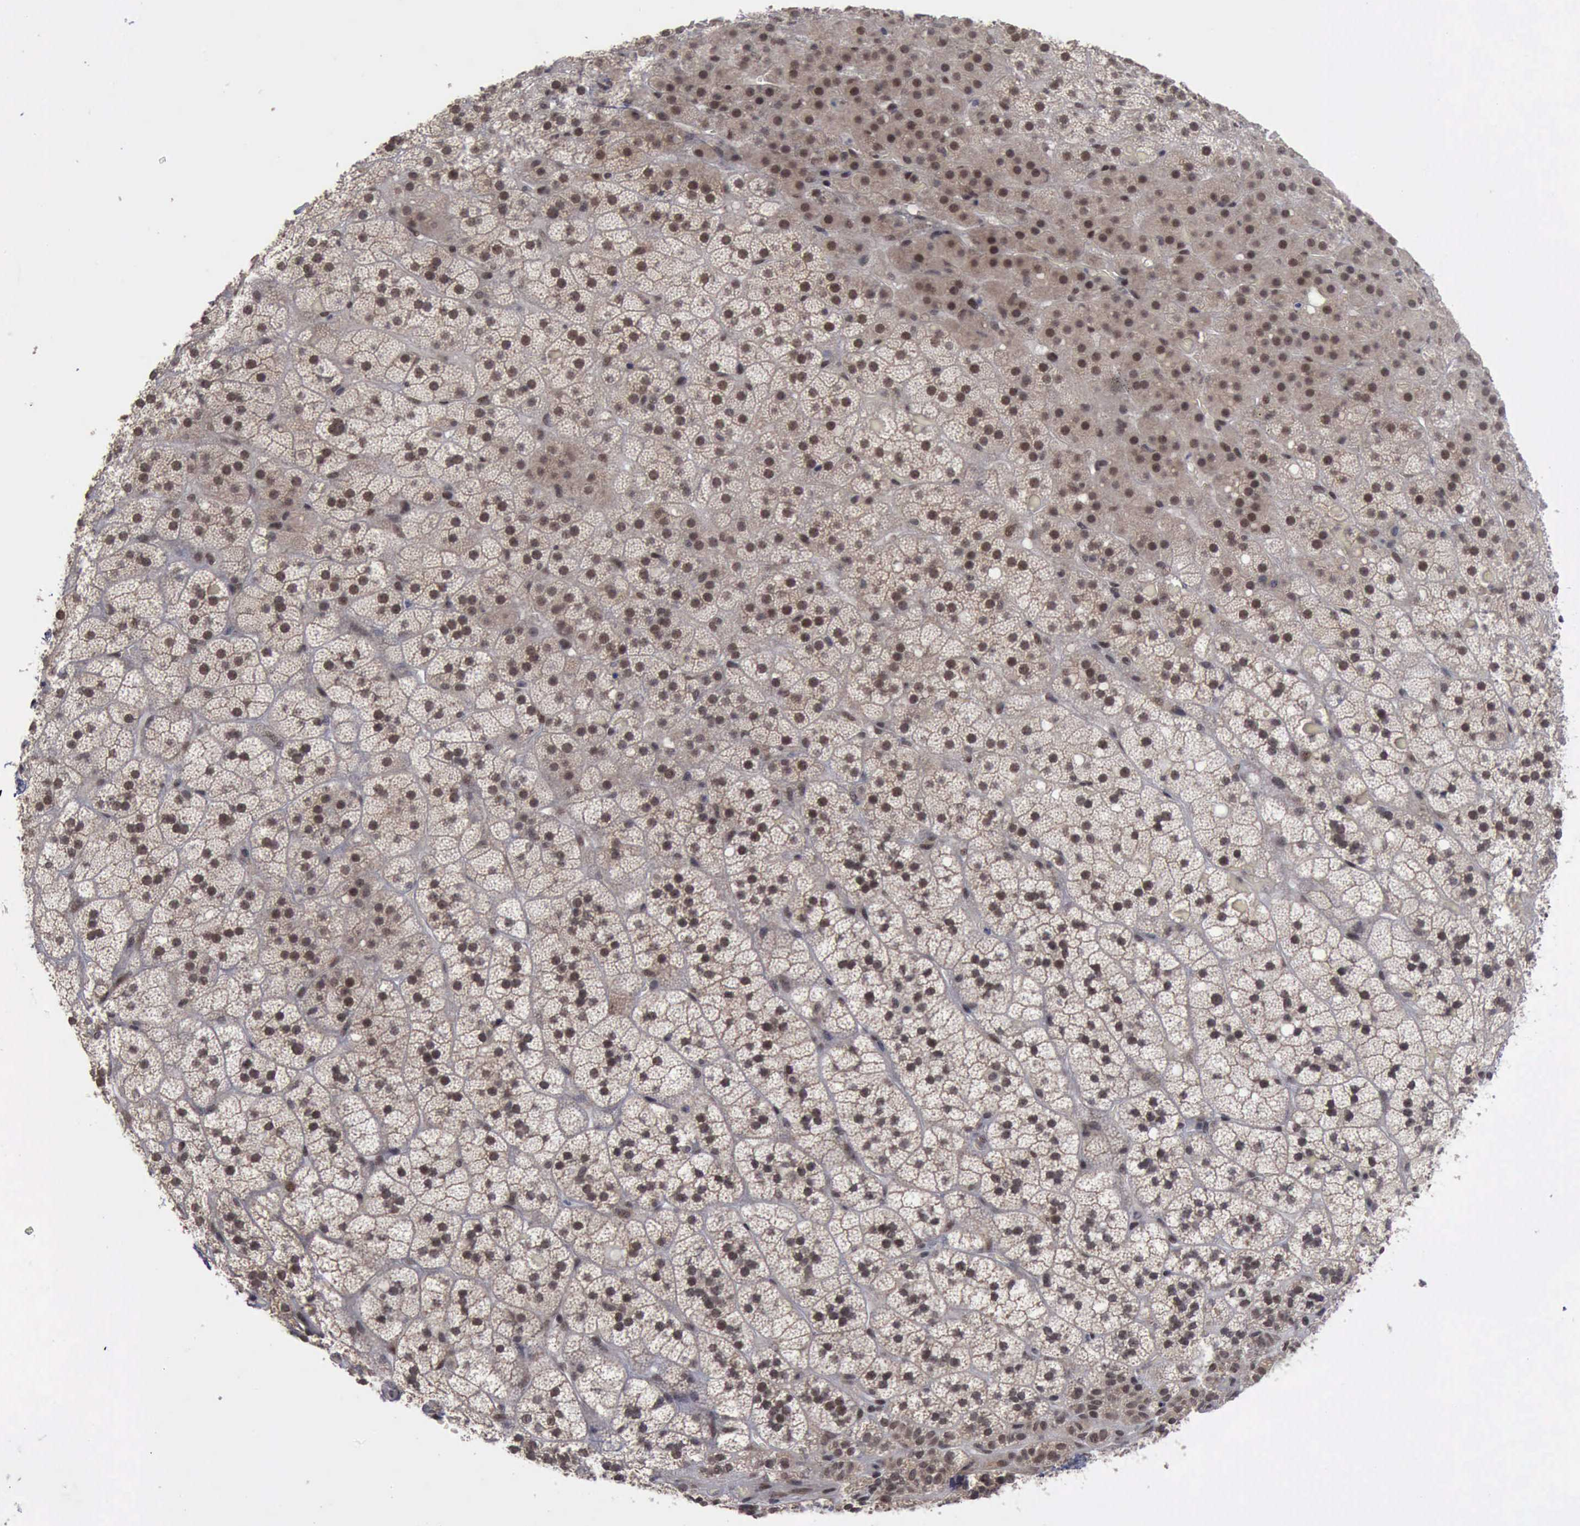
{"staining": {"intensity": "moderate", "quantity": ">75%", "location": "cytoplasmic/membranous,nuclear"}, "tissue": "adrenal gland", "cell_type": "Glandular cells", "image_type": "normal", "snomed": [{"axis": "morphology", "description": "Normal tissue, NOS"}, {"axis": "topography", "description": "Adrenal gland"}], "caption": "Brown immunohistochemical staining in benign adrenal gland displays moderate cytoplasmic/membranous,nuclear expression in about >75% of glandular cells. (DAB IHC, brown staining for protein, blue staining for nuclei).", "gene": "RTCB", "patient": {"sex": "male", "age": 35}}